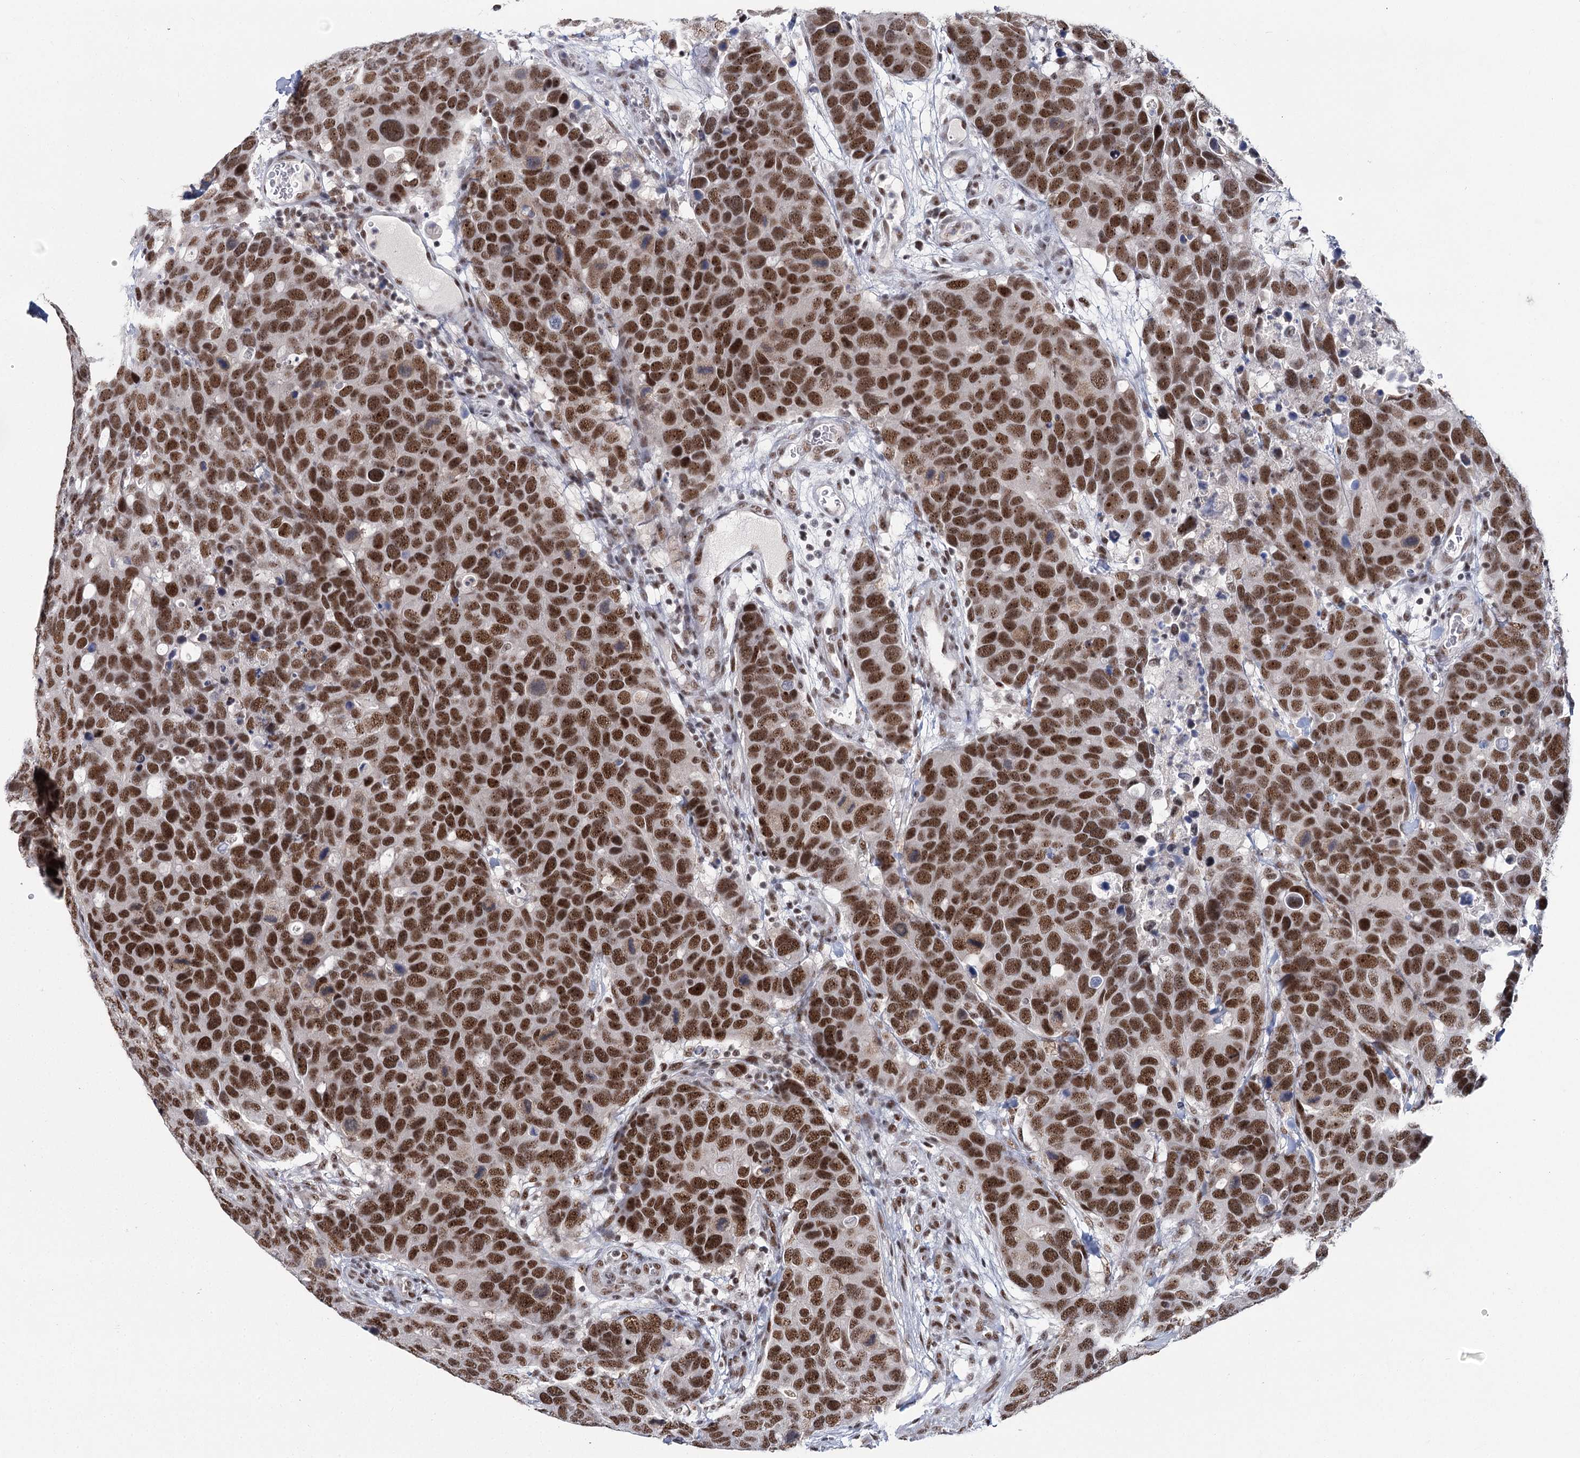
{"staining": {"intensity": "strong", "quantity": ">75%", "location": "nuclear"}, "tissue": "breast cancer", "cell_type": "Tumor cells", "image_type": "cancer", "snomed": [{"axis": "morphology", "description": "Duct carcinoma"}, {"axis": "topography", "description": "Breast"}], "caption": "IHC of intraductal carcinoma (breast) displays high levels of strong nuclear positivity in approximately >75% of tumor cells. The protein is stained brown, and the nuclei are stained in blue (DAB IHC with brightfield microscopy, high magnification).", "gene": "SCAF8", "patient": {"sex": "female", "age": 83}}